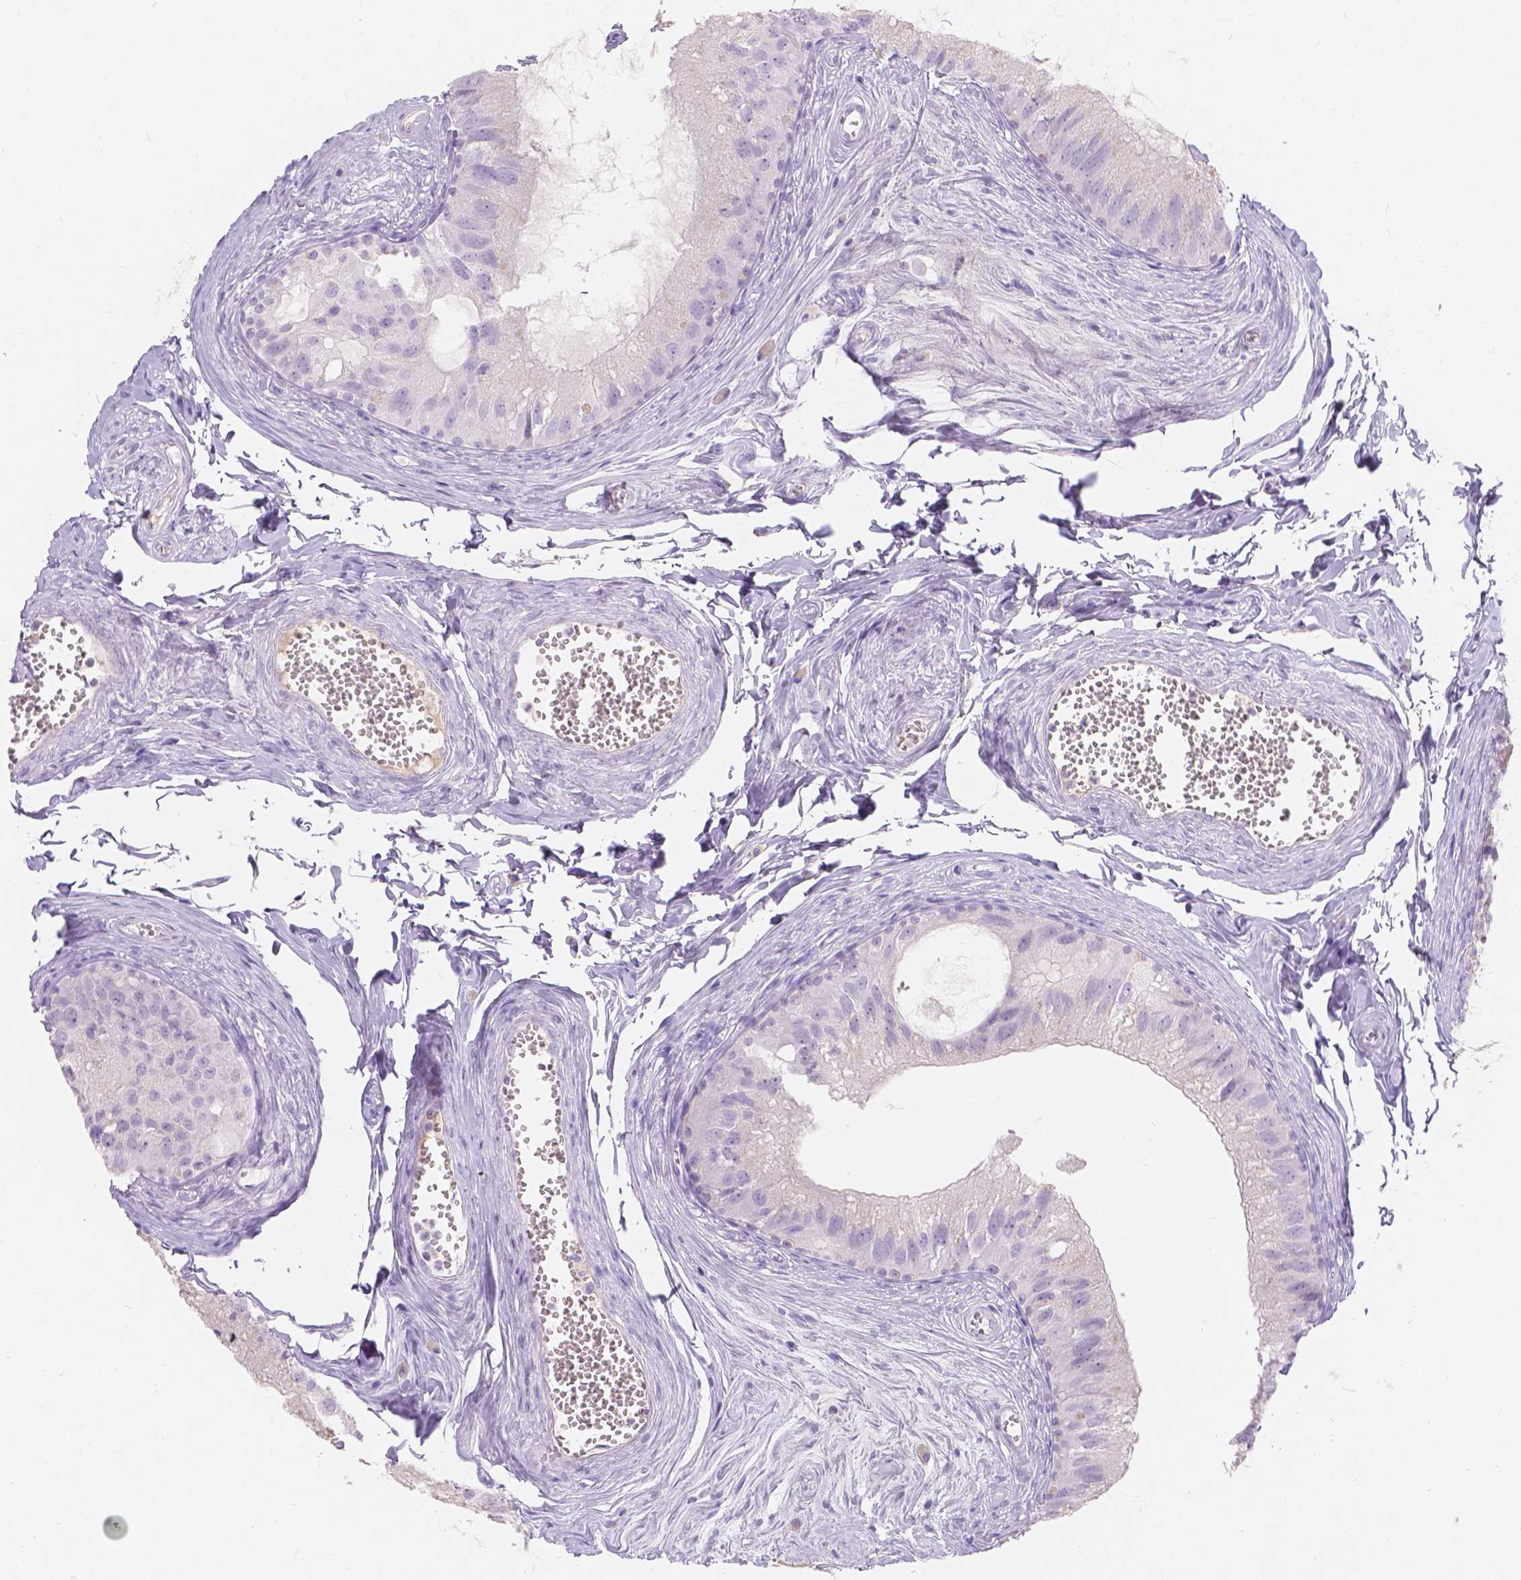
{"staining": {"intensity": "negative", "quantity": "none", "location": "none"}, "tissue": "epididymis", "cell_type": "Glandular cells", "image_type": "normal", "snomed": [{"axis": "morphology", "description": "Normal tissue, NOS"}, {"axis": "topography", "description": "Epididymis"}], "caption": "This histopathology image is of unremarkable epididymis stained with immunohistochemistry to label a protein in brown with the nuclei are counter-stained blue. There is no expression in glandular cells. Brightfield microscopy of IHC stained with DAB (brown) and hematoxylin (blue), captured at high magnification.", "gene": "GAL3ST2", "patient": {"sex": "male", "age": 45}}